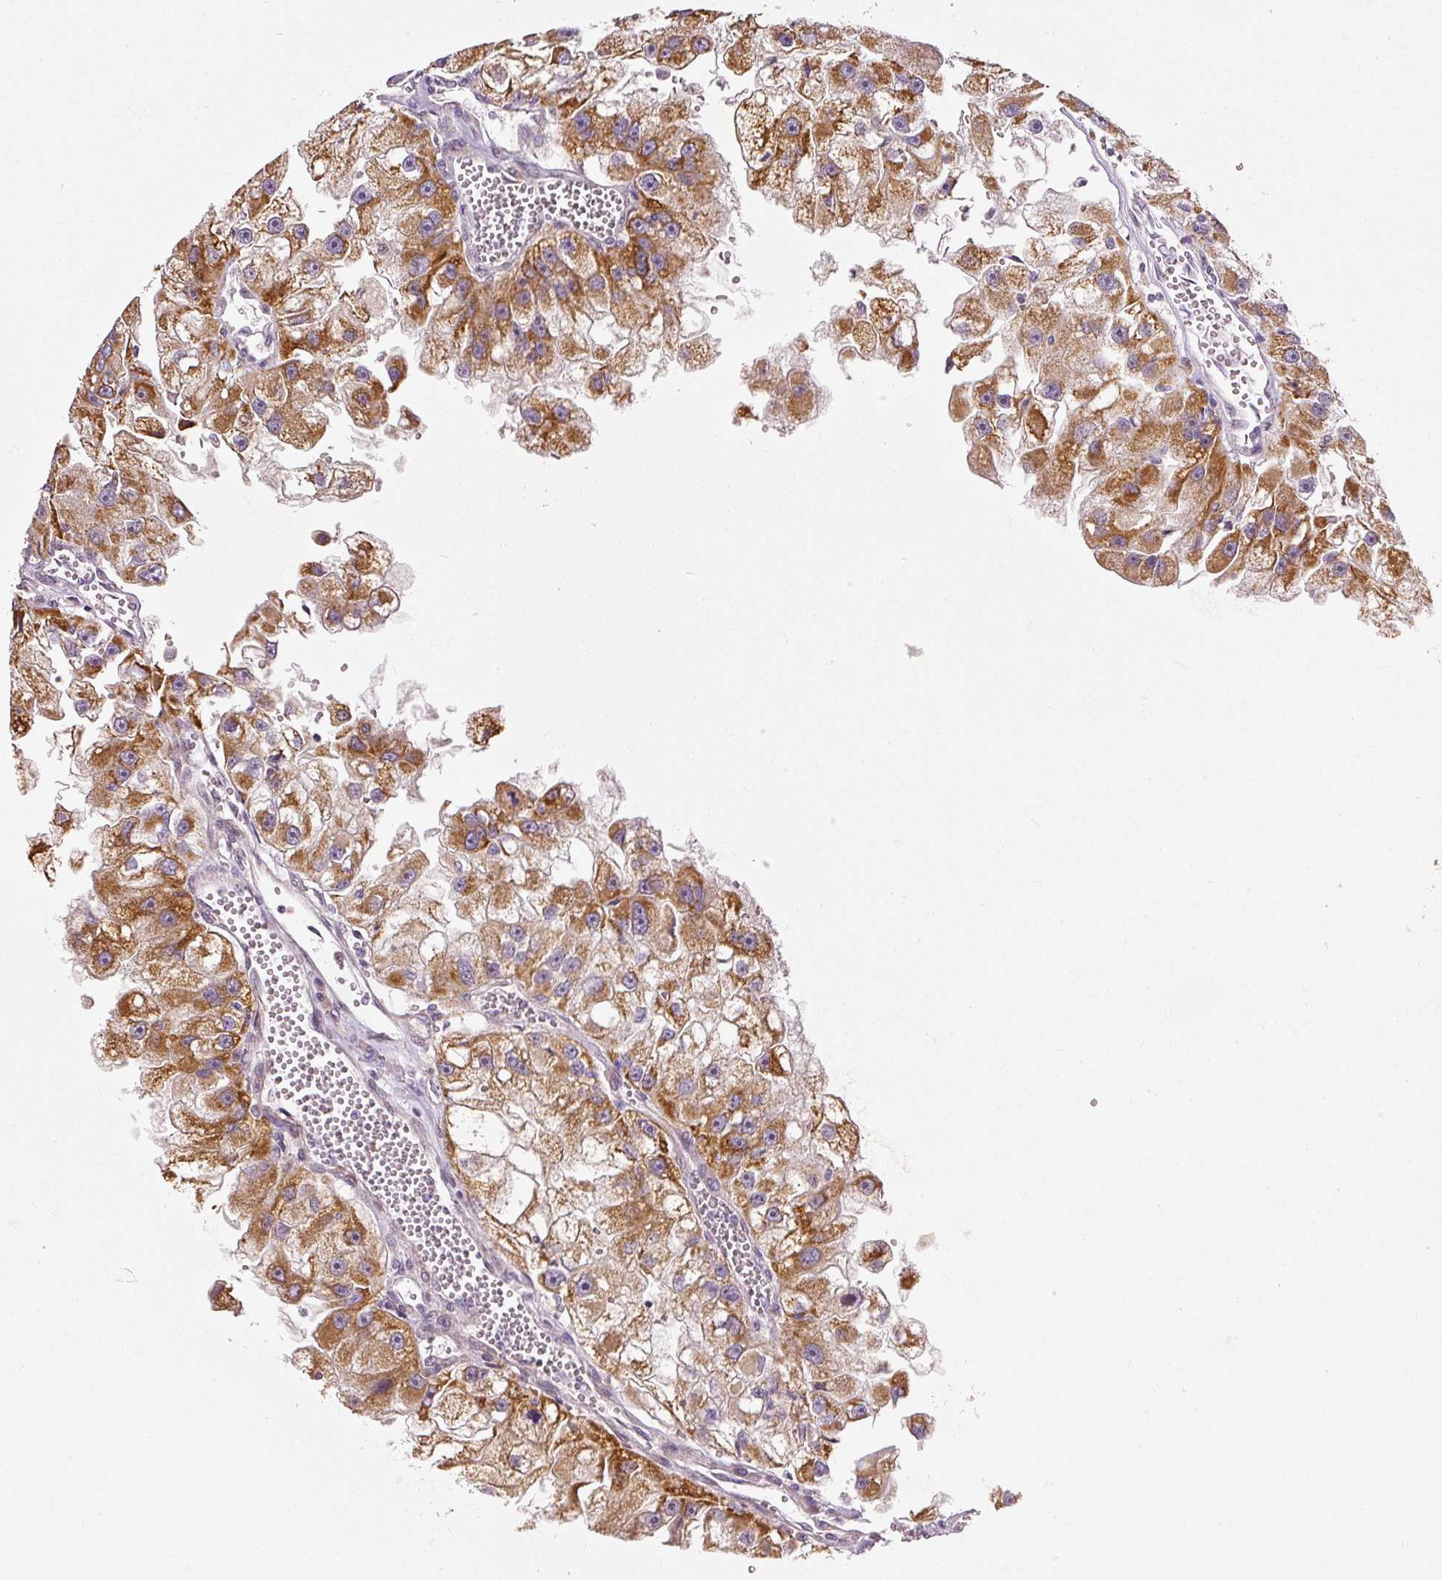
{"staining": {"intensity": "strong", "quantity": ">75%", "location": "cytoplasmic/membranous"}, "tissue": "renal cancer", "cell_type": "Tumor cells", "image_type": "cancer", "snomed": [{"axis": "morphology", "description": "Adenocarcinoma, NOS"}, {"axis": "topography", "description": "Kidney"}], "caption": "Renal adenocarcinoma stained with DAB IHC displays high levels of strong cytoplasmic/membranous expression in approximately >75% of tumor cells.", "gene": "MTHFD1L", "patient": {"sex": "male", "age": 63}}